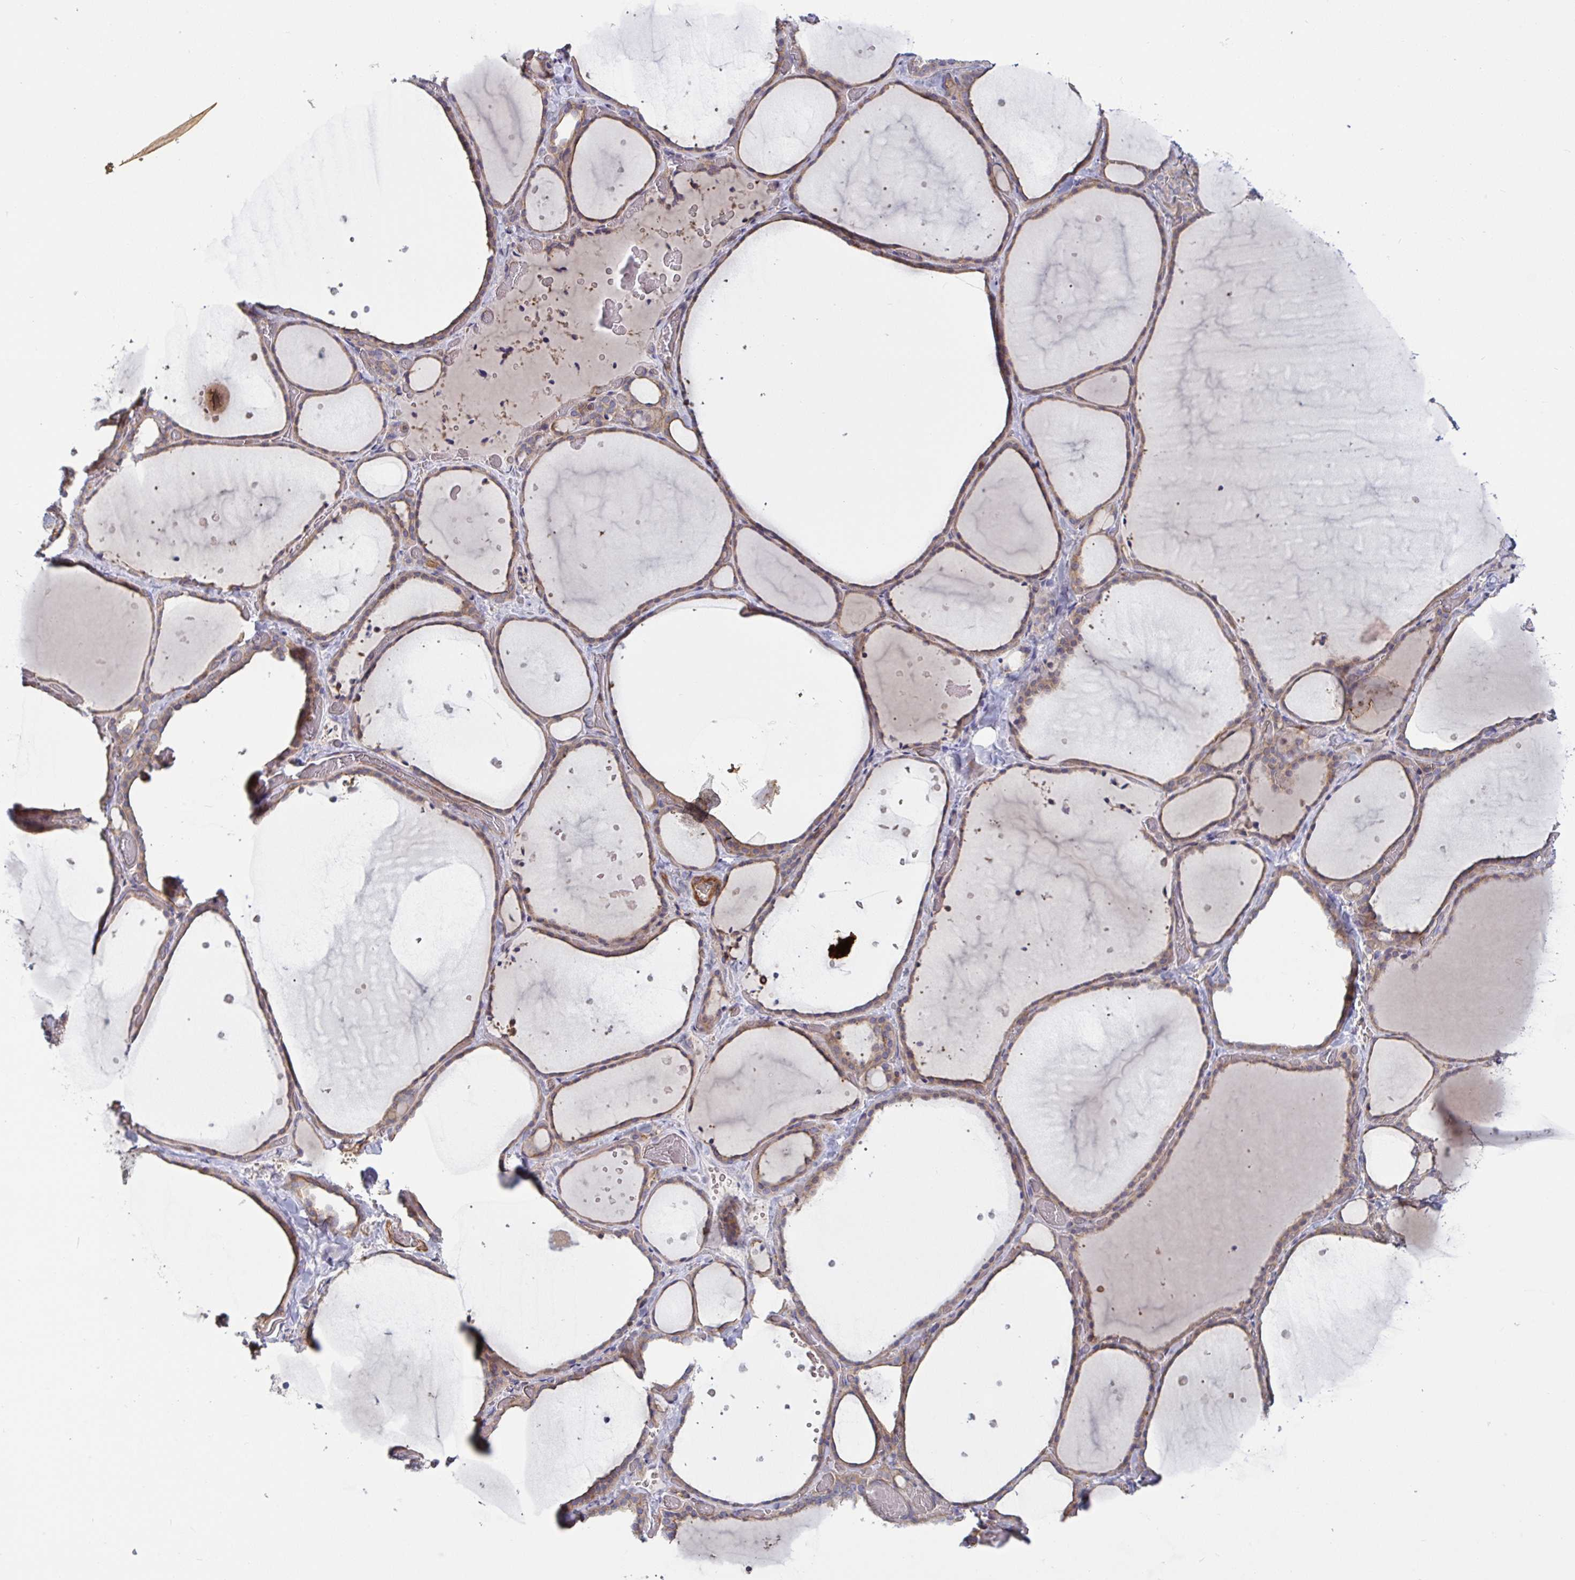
{"staining": {"intensity": "weak", "quantity": ">75%", "location": "cytoplasmic/membranous"}, "tissue": "thyroid gland", "cell_type": "Glandular cells", "image_type": "normal", "snomed": [{"axis": "morphology", "description": "Normal tissue, NOS"}, {"axis": "topography", "description": "Thyroid gland"}], "caption": "Immunohistochemical staining of benign human thyroid gland displays low levels of weak cytoplasmic/membranous positivity in about >75% of glandular cells.", "gene": "TANK", "patient": {"sex": "female", "age": 36}}